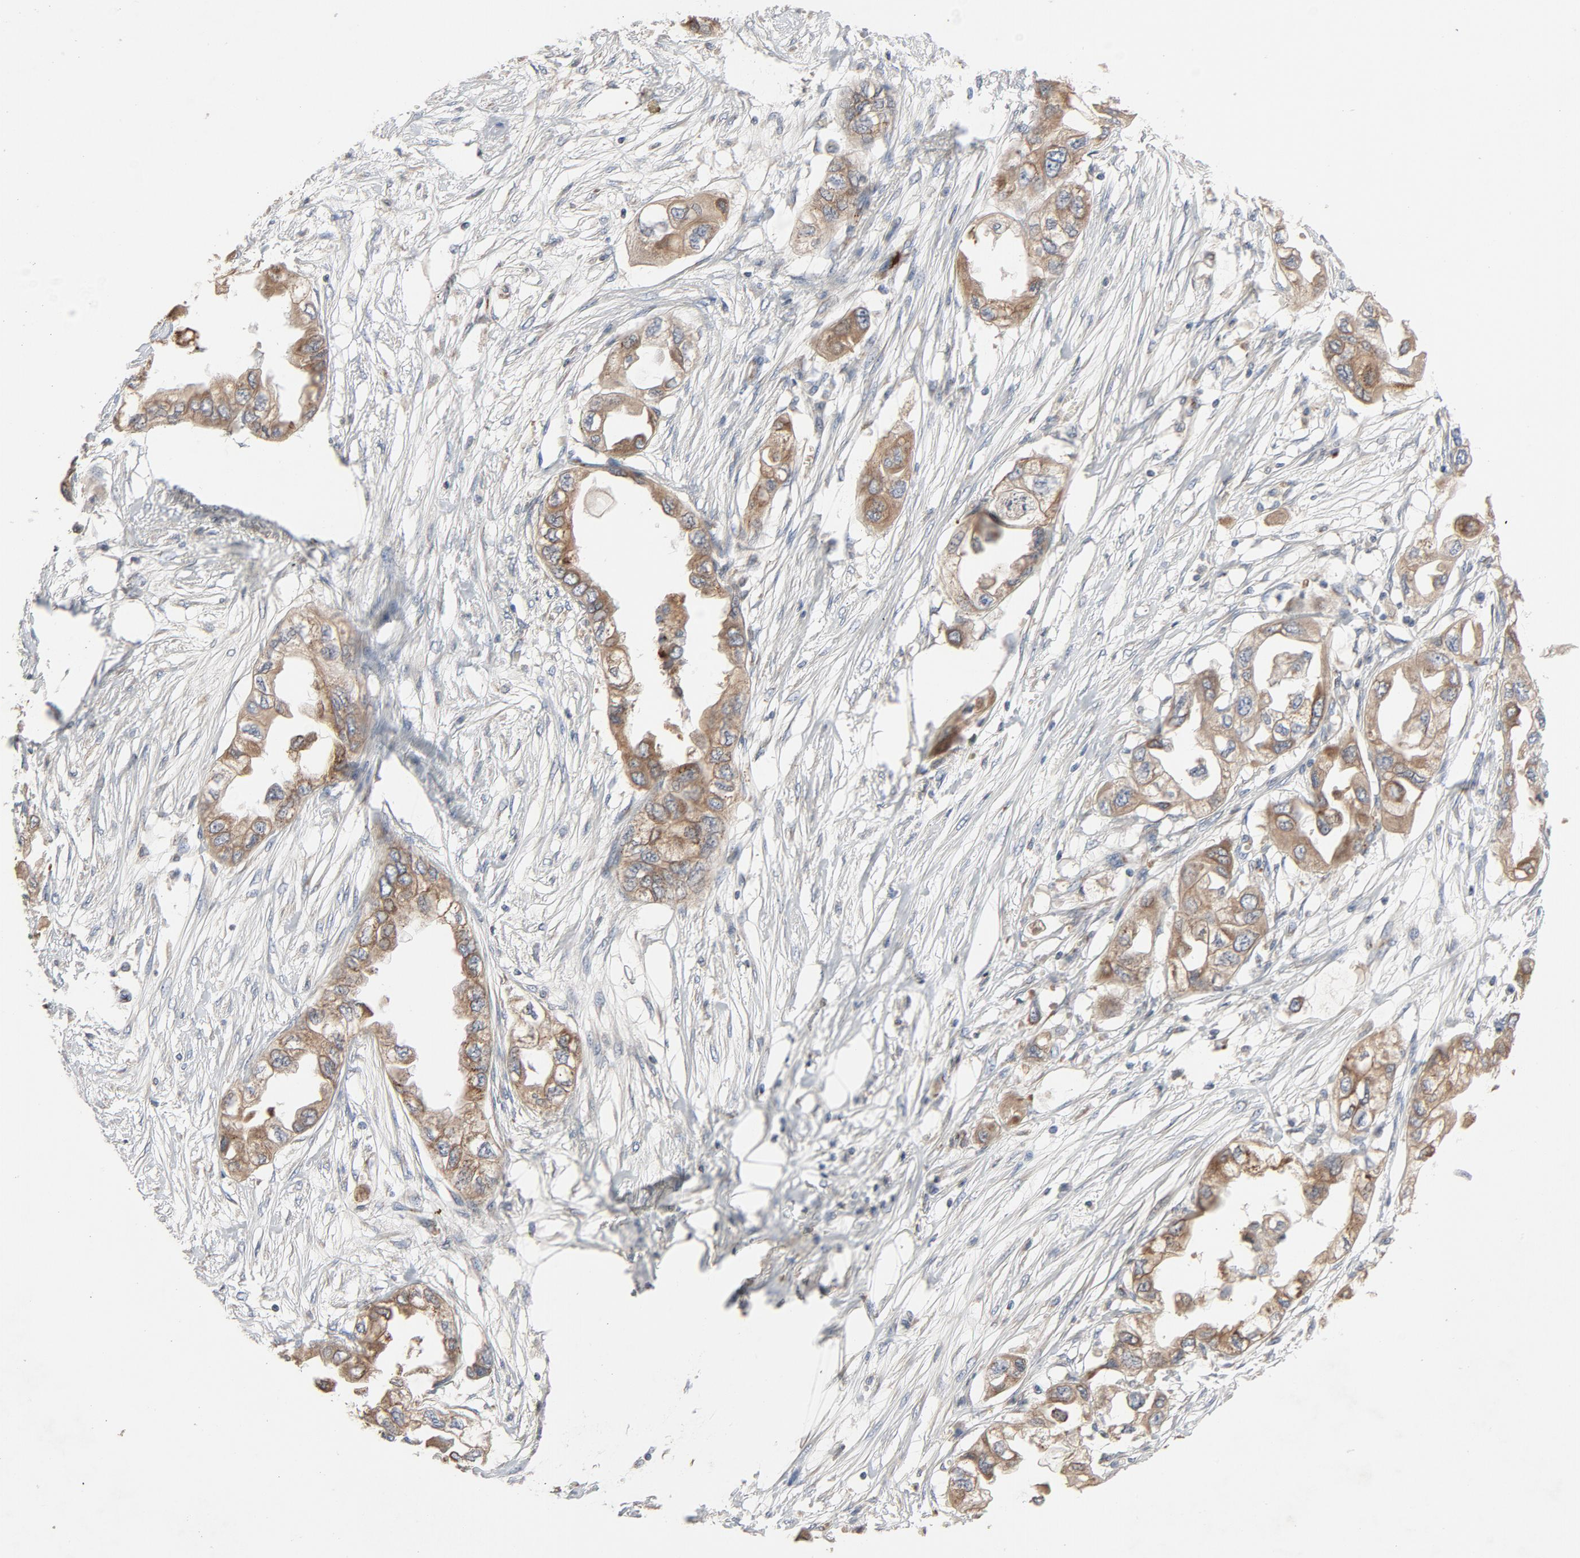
{"staining": {"intensity": "weak", "quantity": ">75%", "location": "cytoplasmic/membranous"}, "tissue": "endometrial cancer", "cell_type": "Tumor cells", "image_type": "cancer", "snomed": [{"axis": "morphology", "description": "Adenocarcinoma, NOS"}, {"axis": "topography", "description": "Endometrium"}], "caption": "Endometrial cancer (adenocarcinoma) was stained to show a protein in brown. There is low levels of weak cytoplasmic/membranous positivity in approximately >75% of tumor cells.", "gene": "LMAN2", "patient": {"sex": "female", "age": 51}}